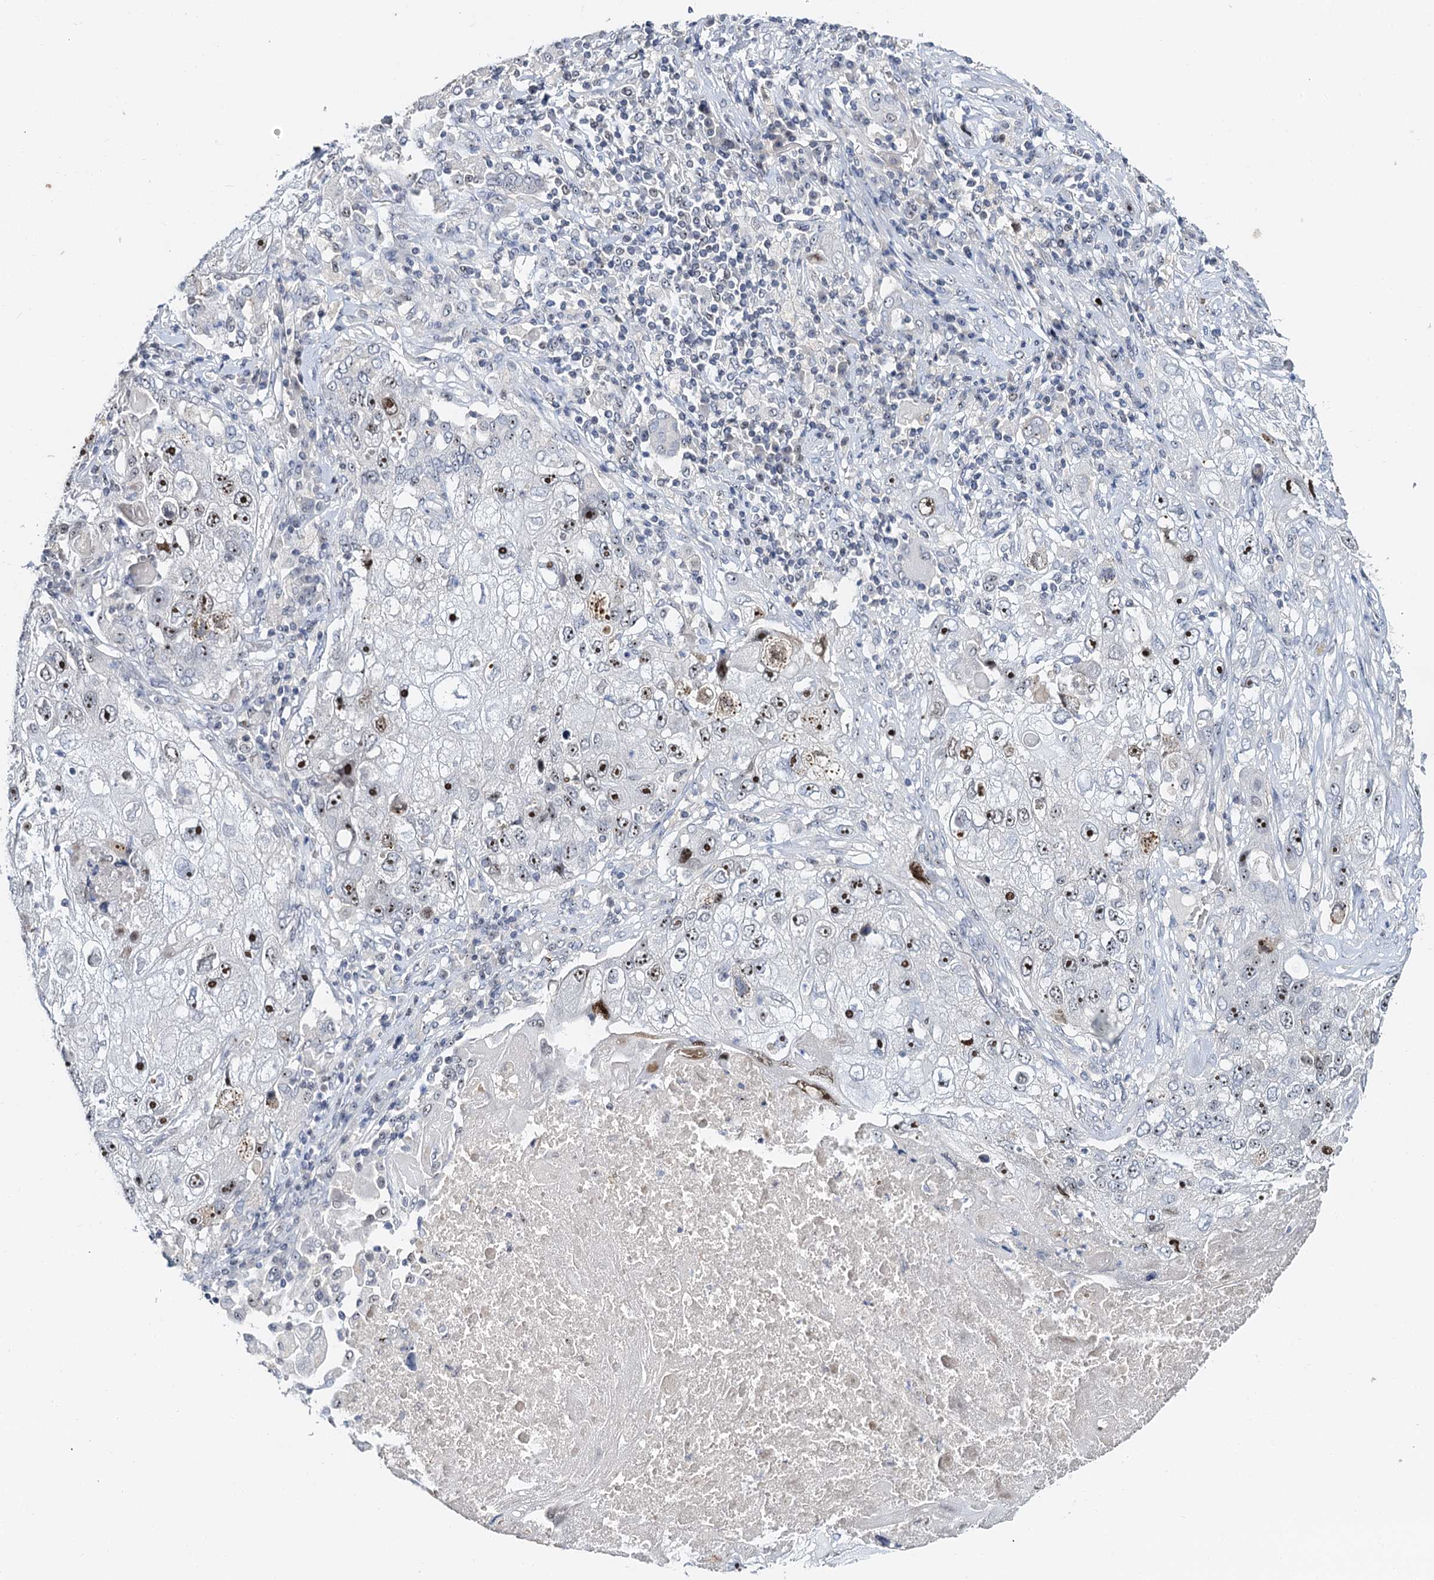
{"staining": {"intensity": "moderate", "quantity": ">75%", "location": "nuclear"}, "tissue": "lung cancer", "cell_type": "Tumor cells", "image_type": "cancer", "snomed": [{"axis": "morphology", "description": "Squamous cell carcinoma, NOS"}, {"axis": "topography", "description": "Lung"}], "caption": "Protein staining by immunohistochemistry (IHC) exhibits moderate nuclear expression in approximately >75% of tumor cells in lung squamous cell carcinoma. Immunohistochemistry stains the protein of interest in brown and the nuclei are stained blue.", "gene": "NOP2", "patient": {"sex": "male", "age": 61}}